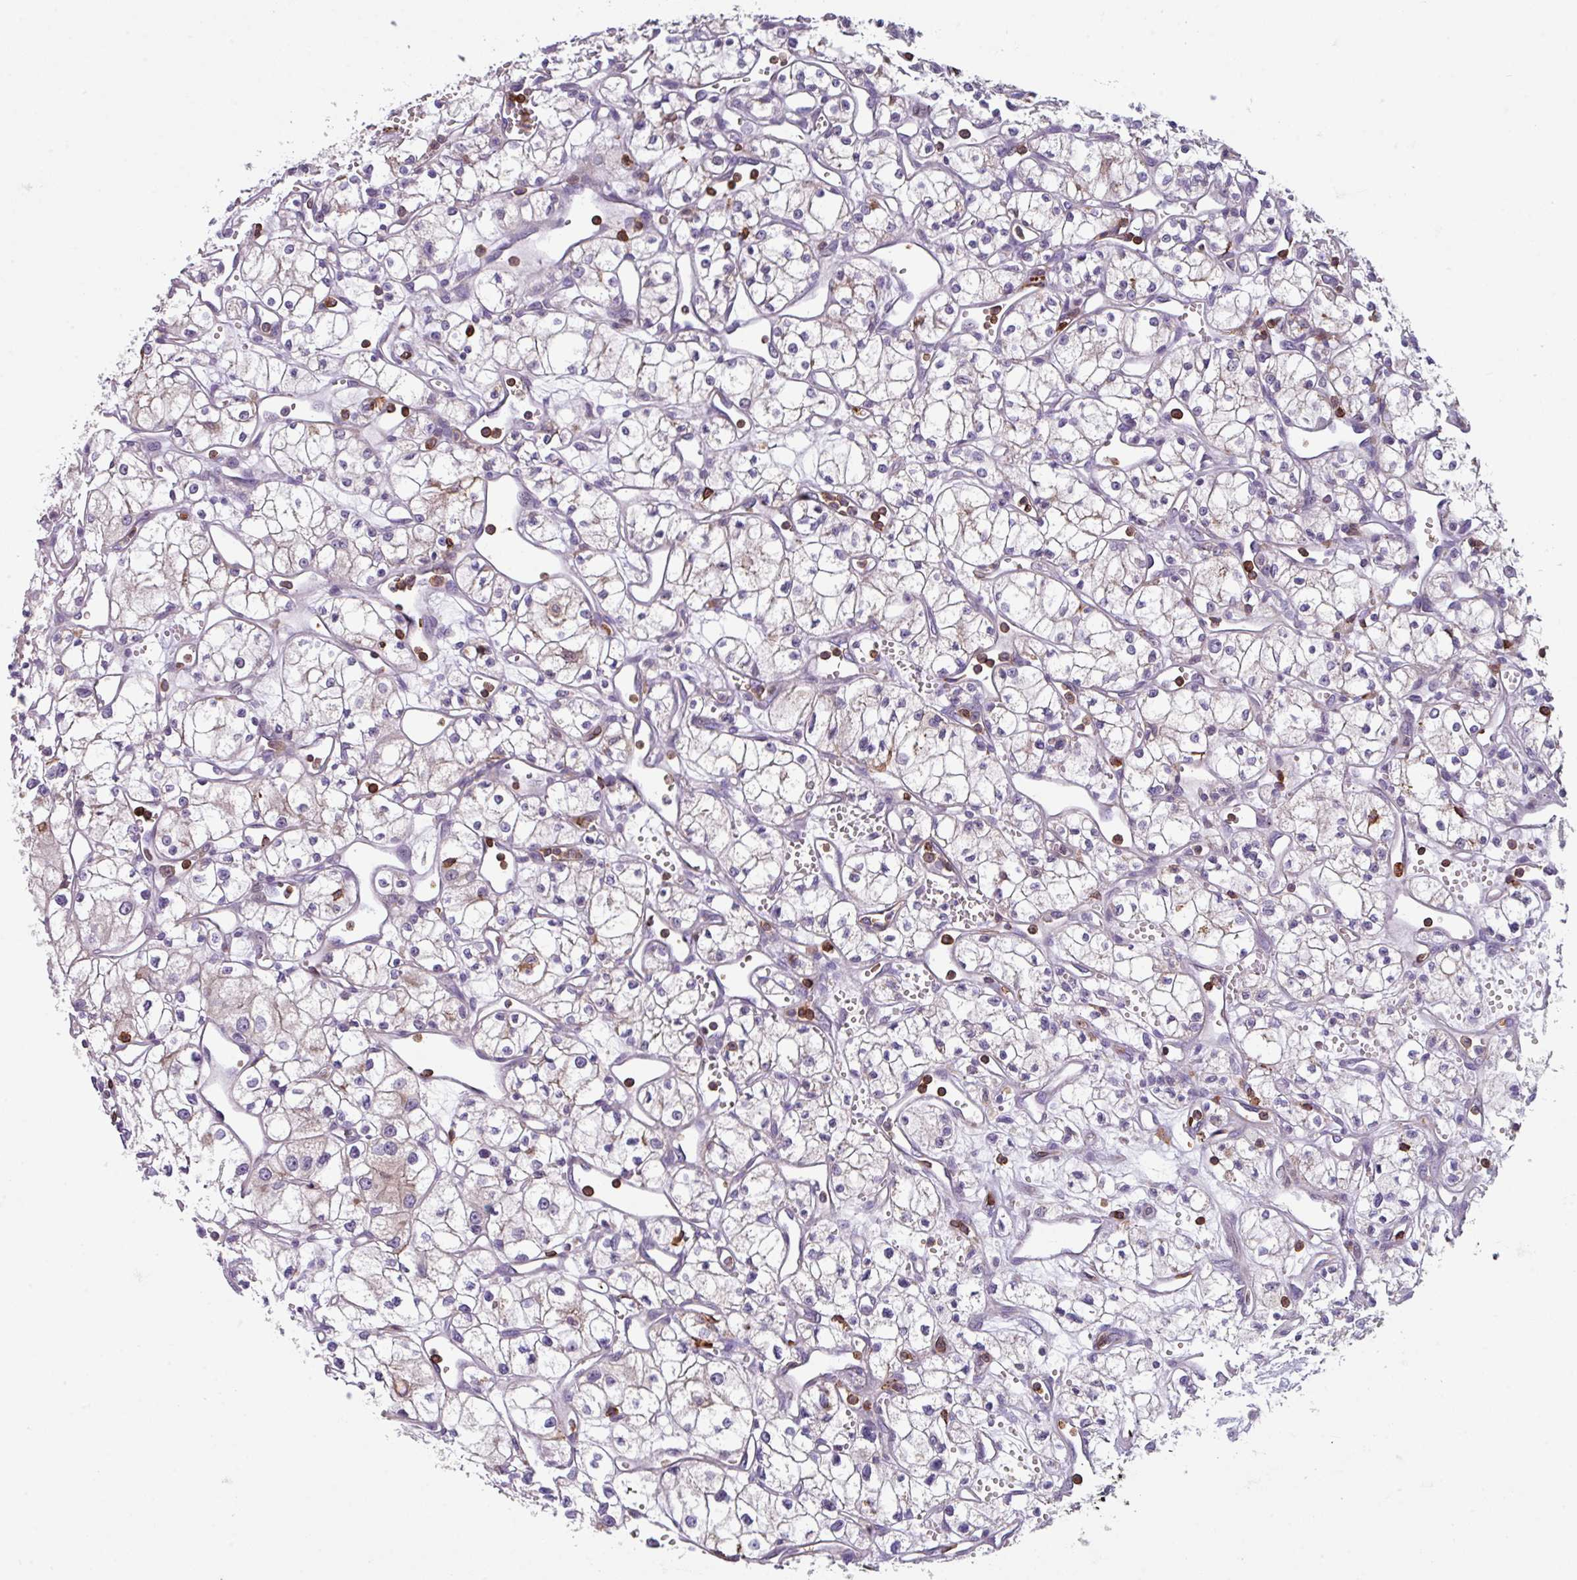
{"staining": {"intensity": "negative", "quantity": "none", "location": "none"}, "tissue": "renal cancer", "cell_type": "Tumor cells", "image_type": "cancer", "snomed": [{"axis": "morphology", "description": "Adenocarcinoma, NOS"}, {"axis": "topography", "description": "Kidney"}], "caption": "Immunohistochemical staining of human renal adenocarcinoma exhibits no significant positivity in tumor cells. The staining is performed using DAB (3,3'-diaminobenzidine) brown chromogen with nuclei counter-stained in using hematoxylin.", "gene": "NEDD9", "patient": {"sex": "male", "age": 59}}